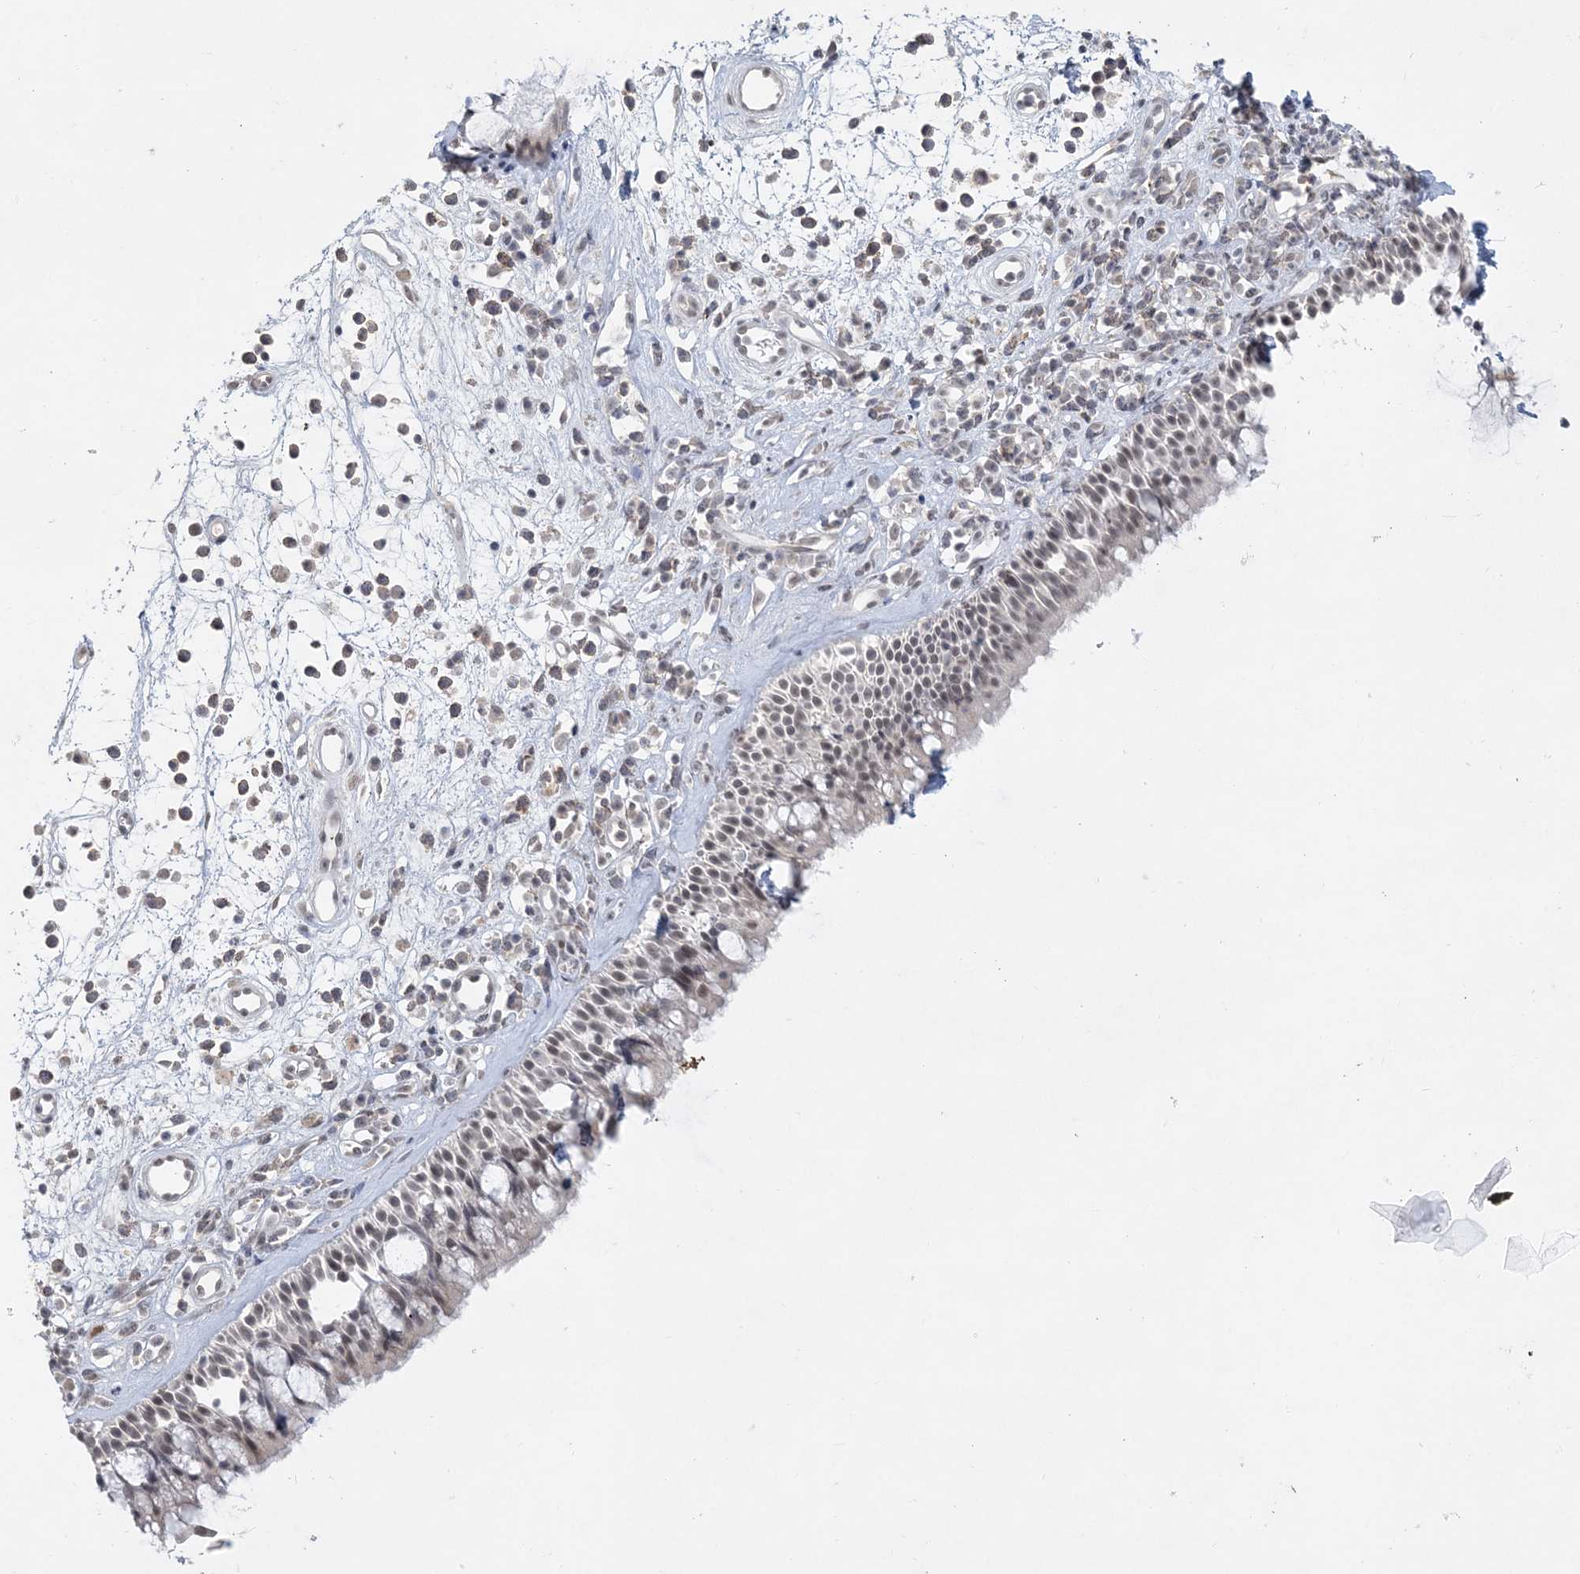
{"staining": {"intensity": "weak", "quantity": "25%-75%", "location": "nuclear"}, "tissue": "nasopharynx", "cell_type": "Respiratory epithelial cells", "image_type": "normal", "snomed": [{"axis": "morphology", "description": "Normal tissue, NOS"}, {"axis": "morphology", "description": "Inflammation, NOS"}, {"axis": "morphology", "description": "Malignant melanoma, Metastatic site"}, {"axis": "topography", "description": "Nasopharynx"}], "caption": "Immunohistochemistry (IHC) staining of benign nasopharynx, which reveals low levels of weak nuclear positivity in approximately 25%-75% of respiratory epithelial cells indicating weak nuclear protein expression. The staining was performed using DAB (3,3'-diaminobenzidine) (brown) for protein detection and nuclei were counterstained in hematoxylin (blue).", "gene": "KMT2D", "patient": {"sex": "male", "age": 70}}